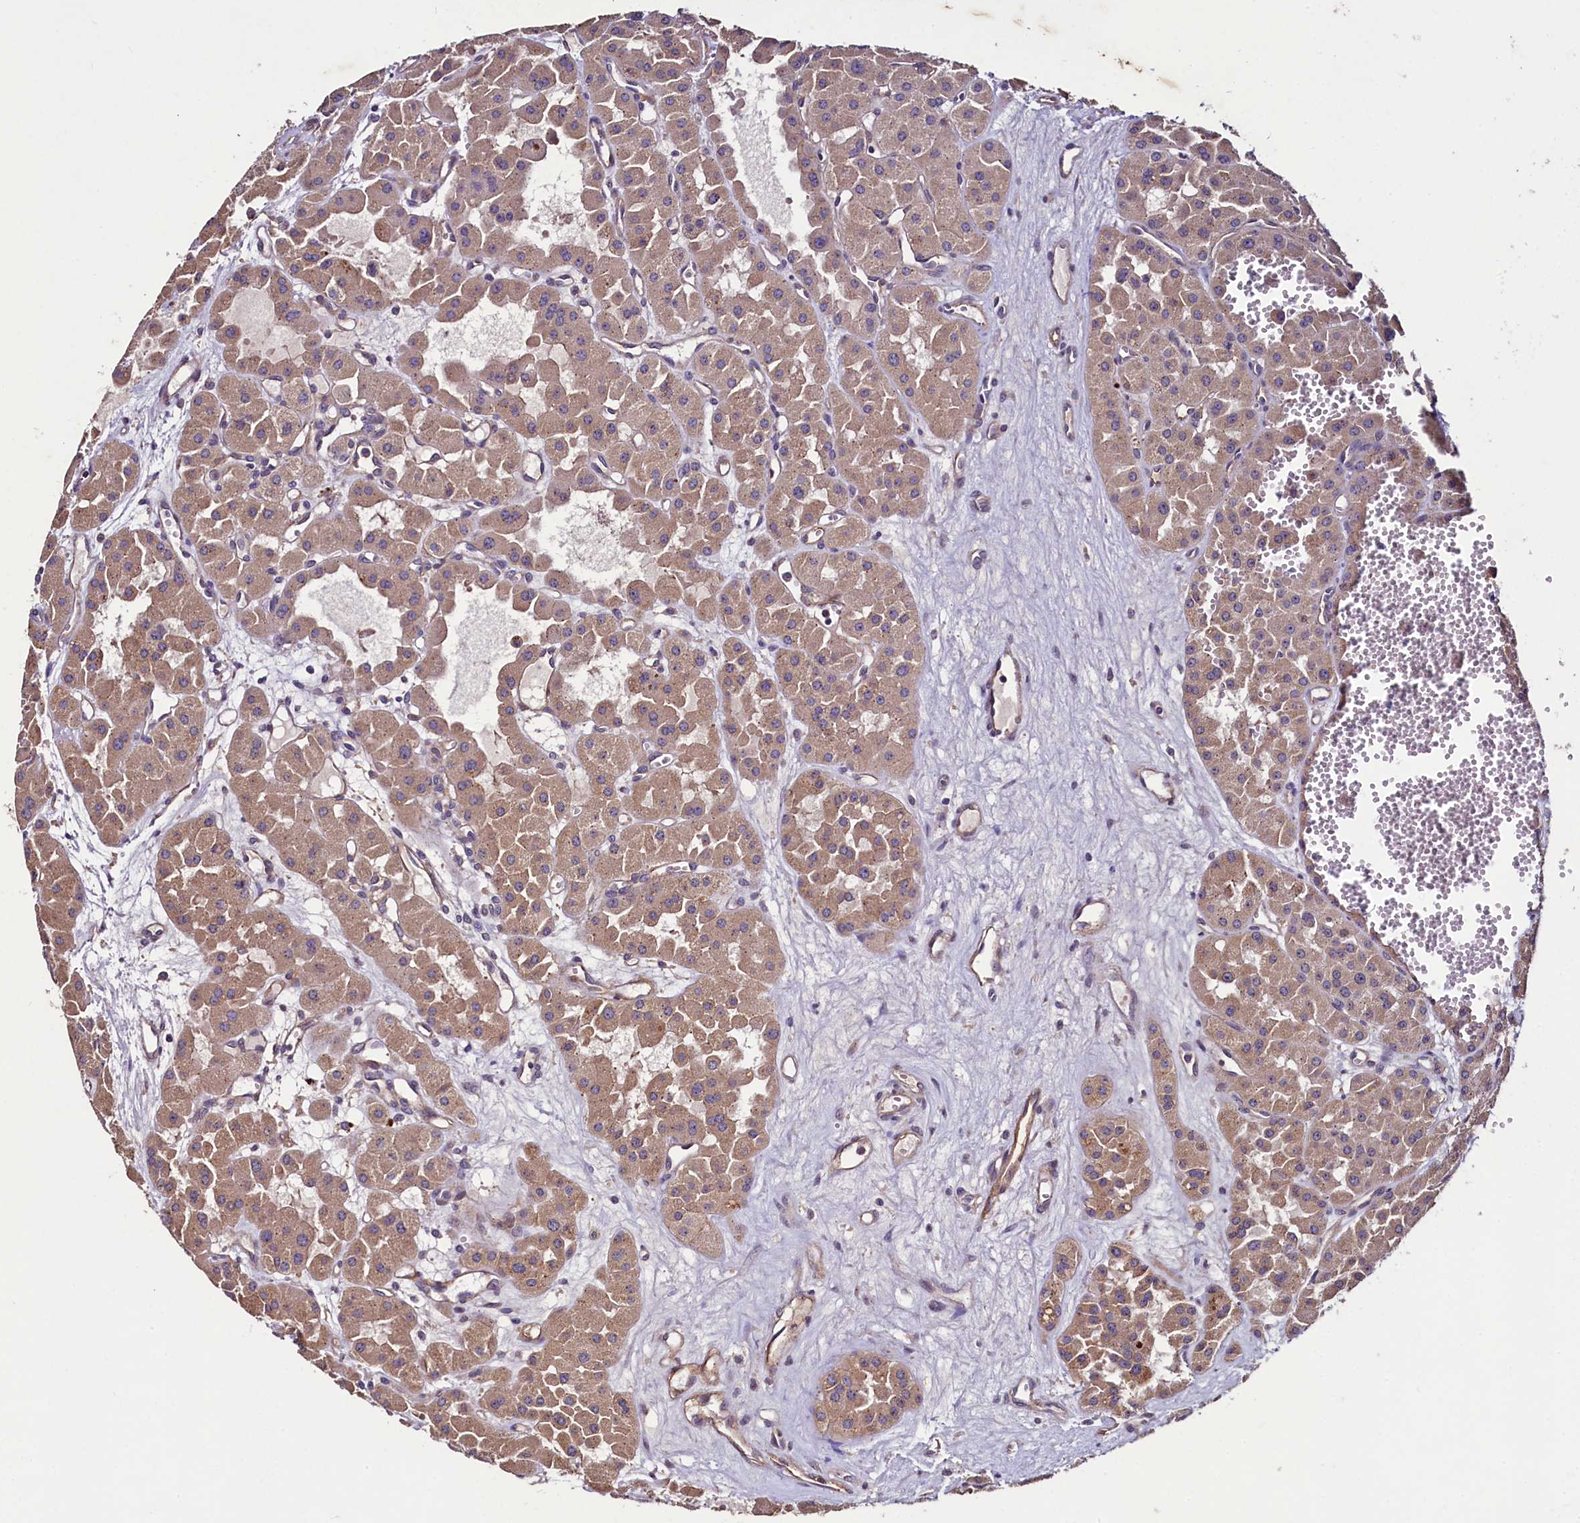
{"staining": {"intensity": "moderate", "quantity": ">75%", "location": "cytoplasmic/membranous"}, "tissue": "renal cancer", "cell_type": "Tumor cells", "image_type": "cancer", "snomed": [{"axis": "morphology", "description": "Carcinoma, NOS"}, {"axis": "topography", "description": "Kidney"}], "caption": "Carcinoma (renal) stained with DAB (3,3'-diaminobenzidine) immunohistochemistry shows medium levels of moderate cytoplasmic/membranous staining in about >75% of tumor cells. The staining is performed using DAB (3,3'-diaminobenzidine) brown chromogen to label protein expression. The nuclei are counter-stained blue using hematoxylin.", "gene": "PALM", "patient": {"sex": "female", "age": 75}}